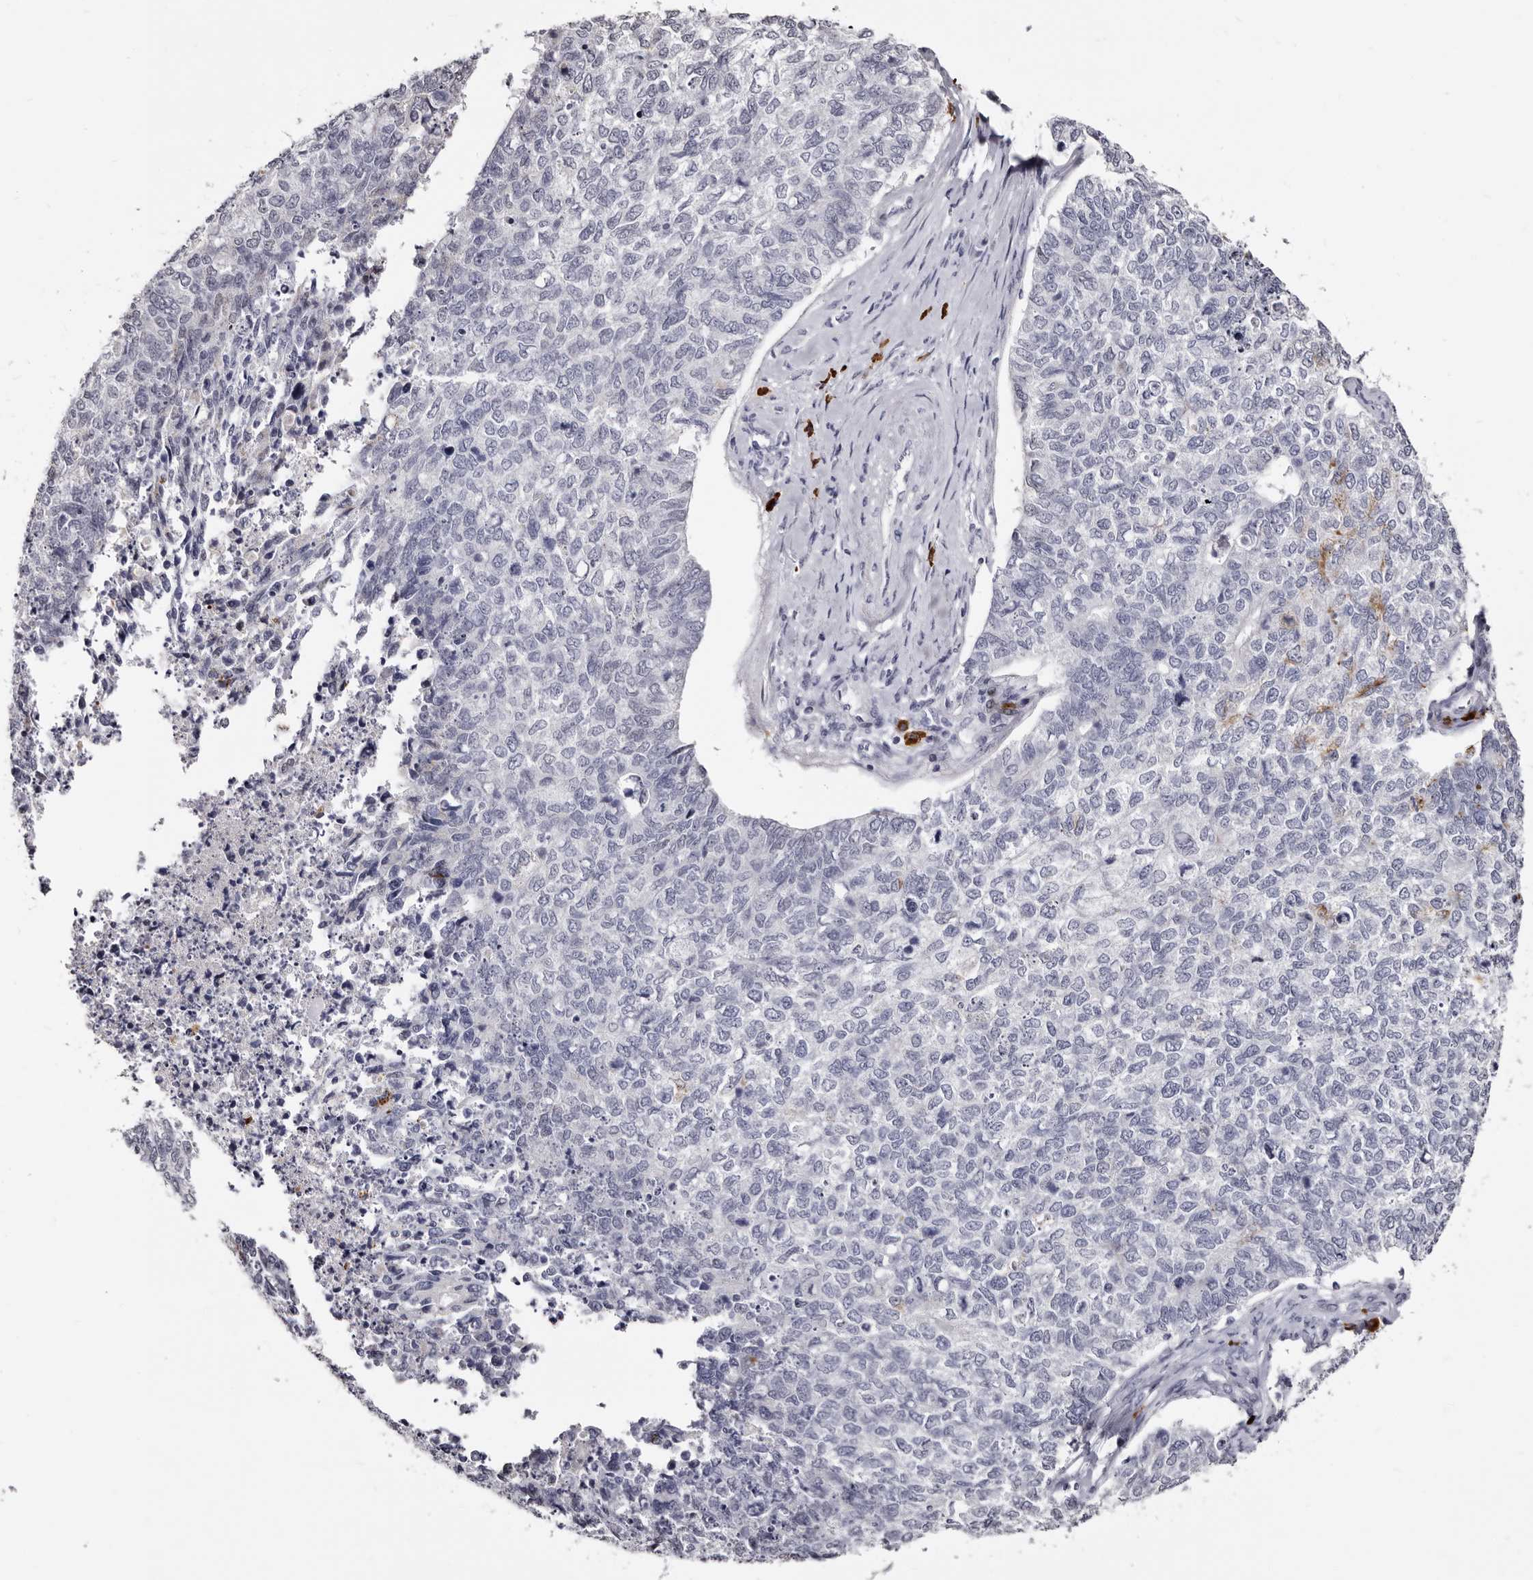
{"staining": {"intensity": "negative", "quantity": "none", "location": "none"}, "tissue": "cervical cancer", "cell_type": "Tumor cells", "image_type": "cancer", "snomed": [{"axis": "morphology", "description": "Squamous cell carcinoma, NOS"}, {"axis": "topography", "description": "Cervix"}], "caption": "This is a photomicrograph of IHC staining of cervical cancer, which shows no staining in tumor cells.", "gene": "TBC1D22B", "patient": {"sex": "female", "age": 63}}